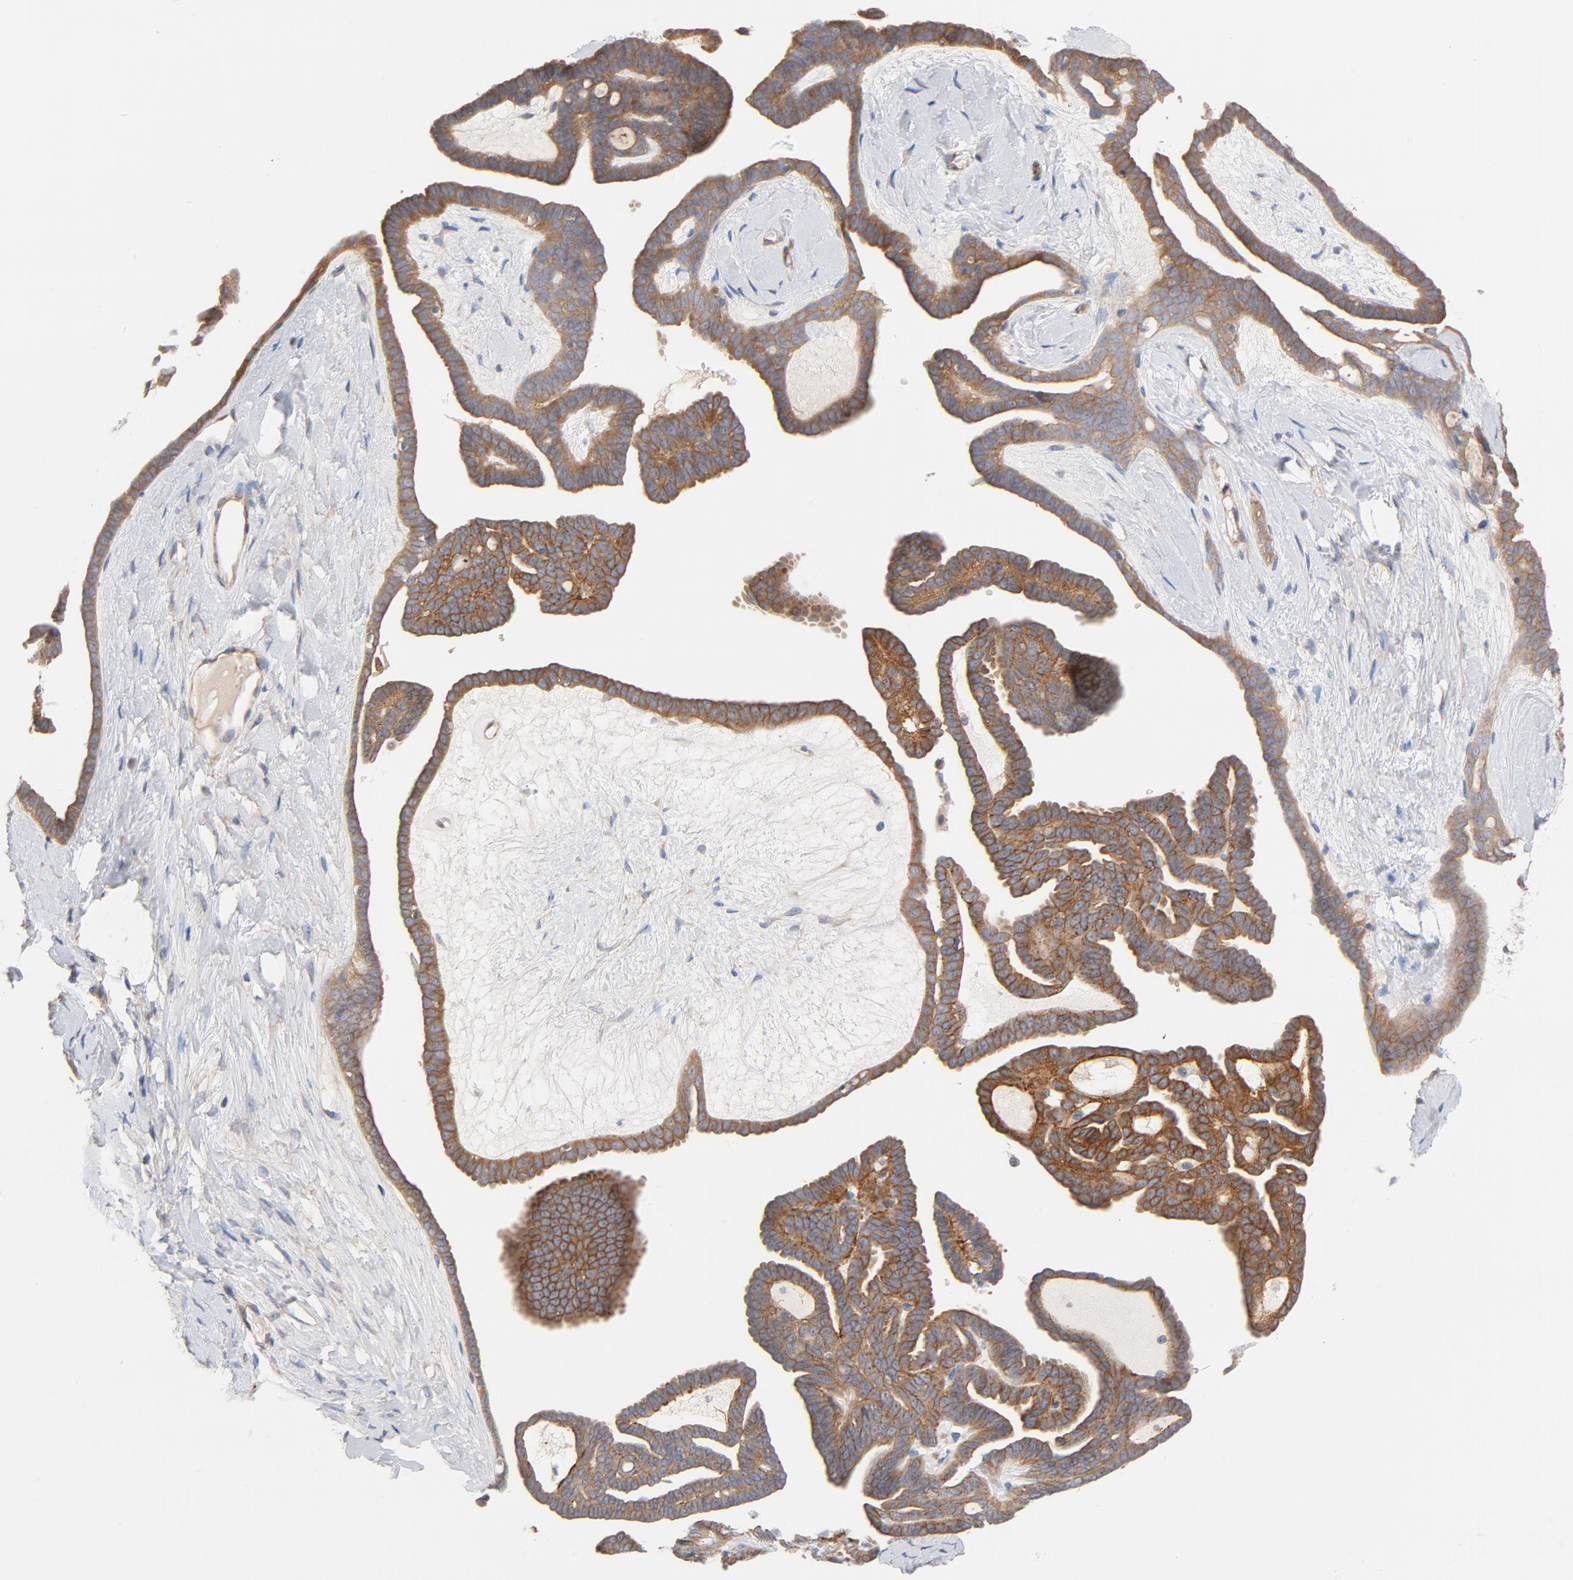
{"staining": {"intensity": "strong", "quantity": ">75%", "location": "cytoplasmic/membranous"}, "tissue": "ovarian cancer", "cell_type": "Tumor cells", "image_type": "cancer", "snomed": [{"axis": "morphology", "description": "Cystadenocarcinoma, serous, NOS"}, {"axis": "topography", "description": "Ovary"}], "caption": "This is a micrograph of IHC staining of ovarian cancer (serous cystadenocarcinoma), which shows strong expression in the cytoplasmic/membranous of tumor cells.", "gene": "STRN3", "patient": {"sex": "female", "age": 71}}